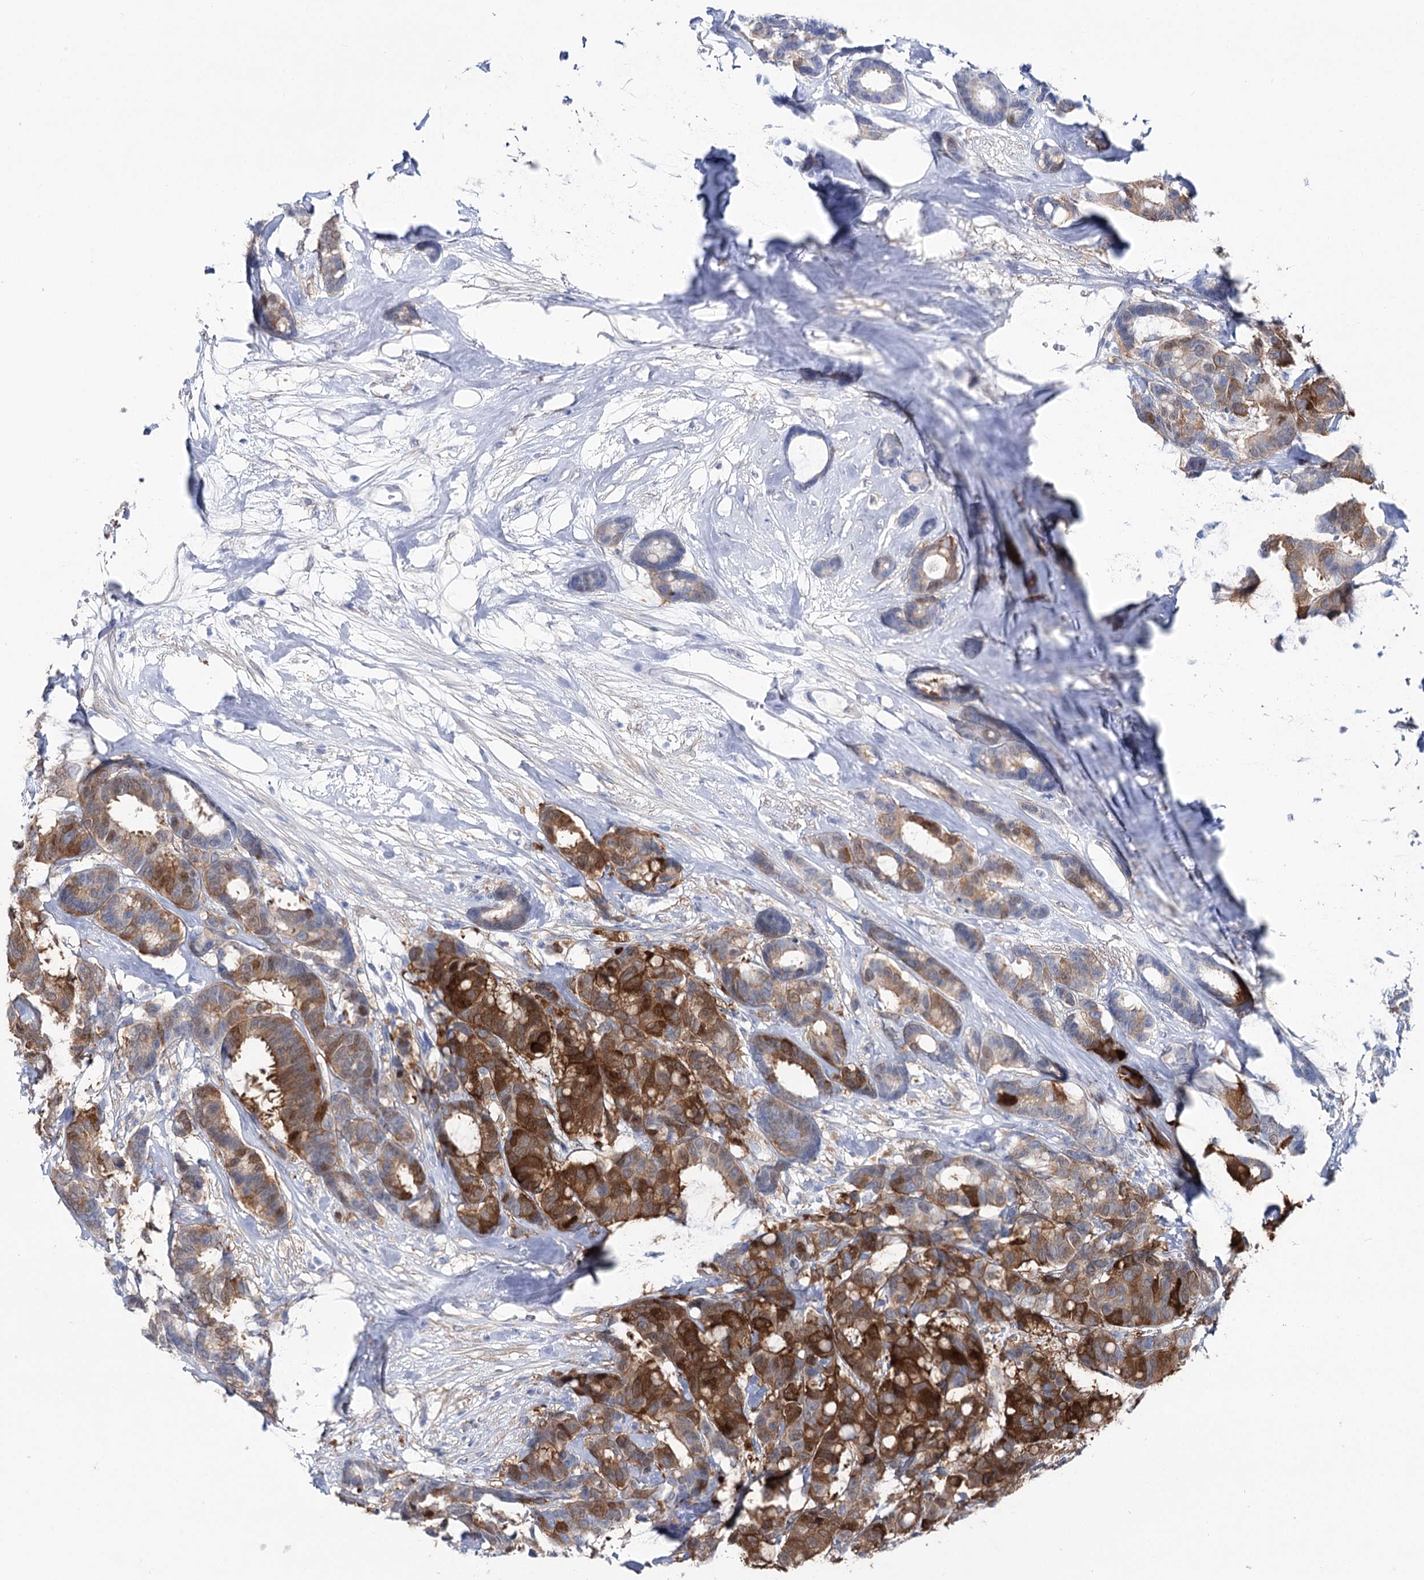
{"staining": {"intensity": "strong", "quantity": "25%-75%", "location": "cytoplasmic/membranous"}, "tissue": "breast cancer", "cell_type": "Tumor cells", "image_type": "cancer", "snomed": [{"axis": "morphology", "description": "Duct carcinoma"}, {"axis": "topography", "description": "Breast"}], "caption": "Protein expression analysis of breast intraductal carcinoma shows strong cytoplasmic/membranous expression in about 25%-75% of tumor cells.", "gene": "UGDH", "patient": {"sex": "female", "age": 87}}